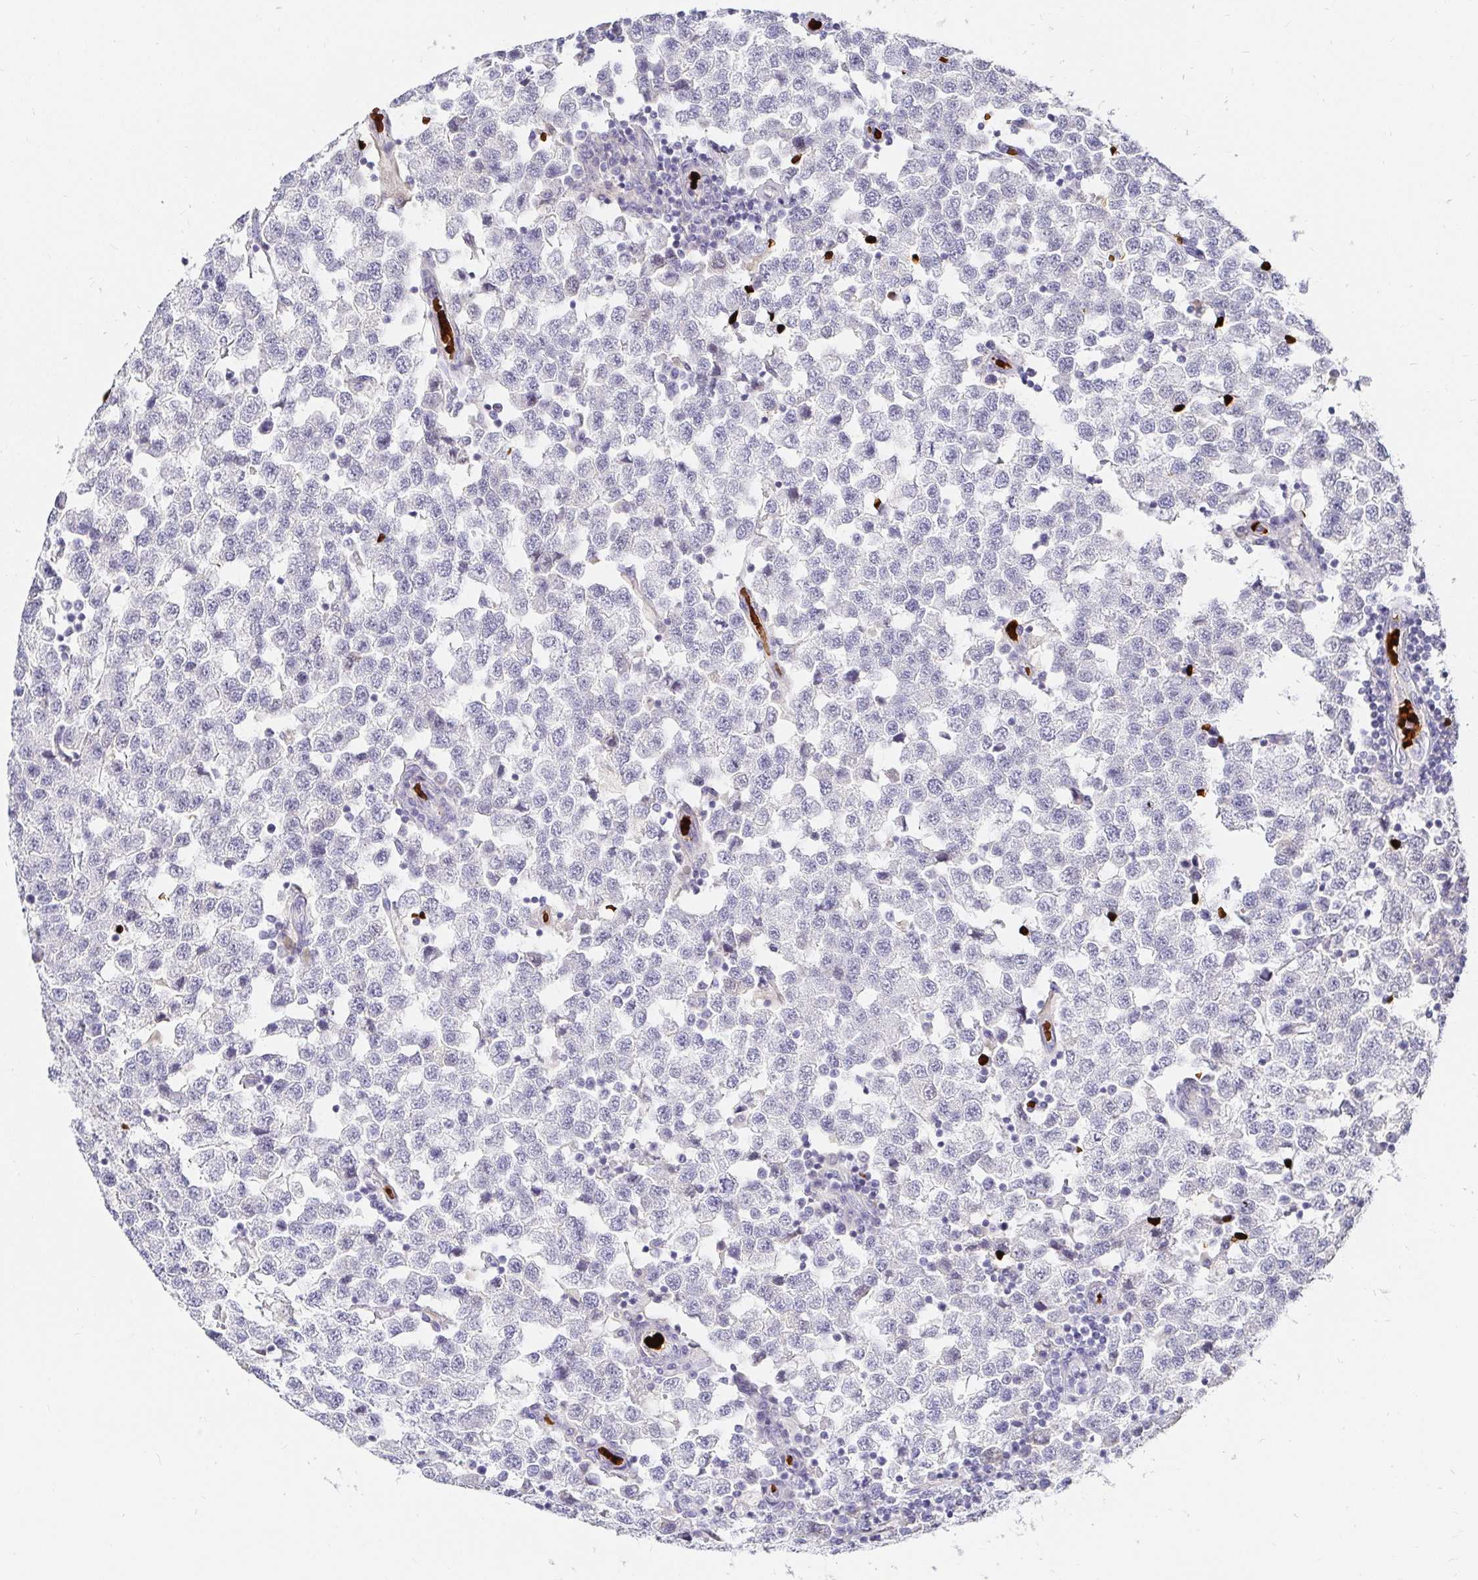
{"staining": {"intensity": "negative", "quantity": "none", "location": "none"}, "tissue": "testis cancer", "cell_type": "Tumor cells", "image_type": "cancer", "snomed": [{"axis": "morphology", "description": "Seminoma, NOS"}, {"axis": "topography", "description": "Testis"}], "caption": "Human testis cancer (seminoma) stained for a protein using IHC exhibits no positivity in tumor cells.", "gene": "FGF21", "patient": {"sex": "male", "age": 34}}